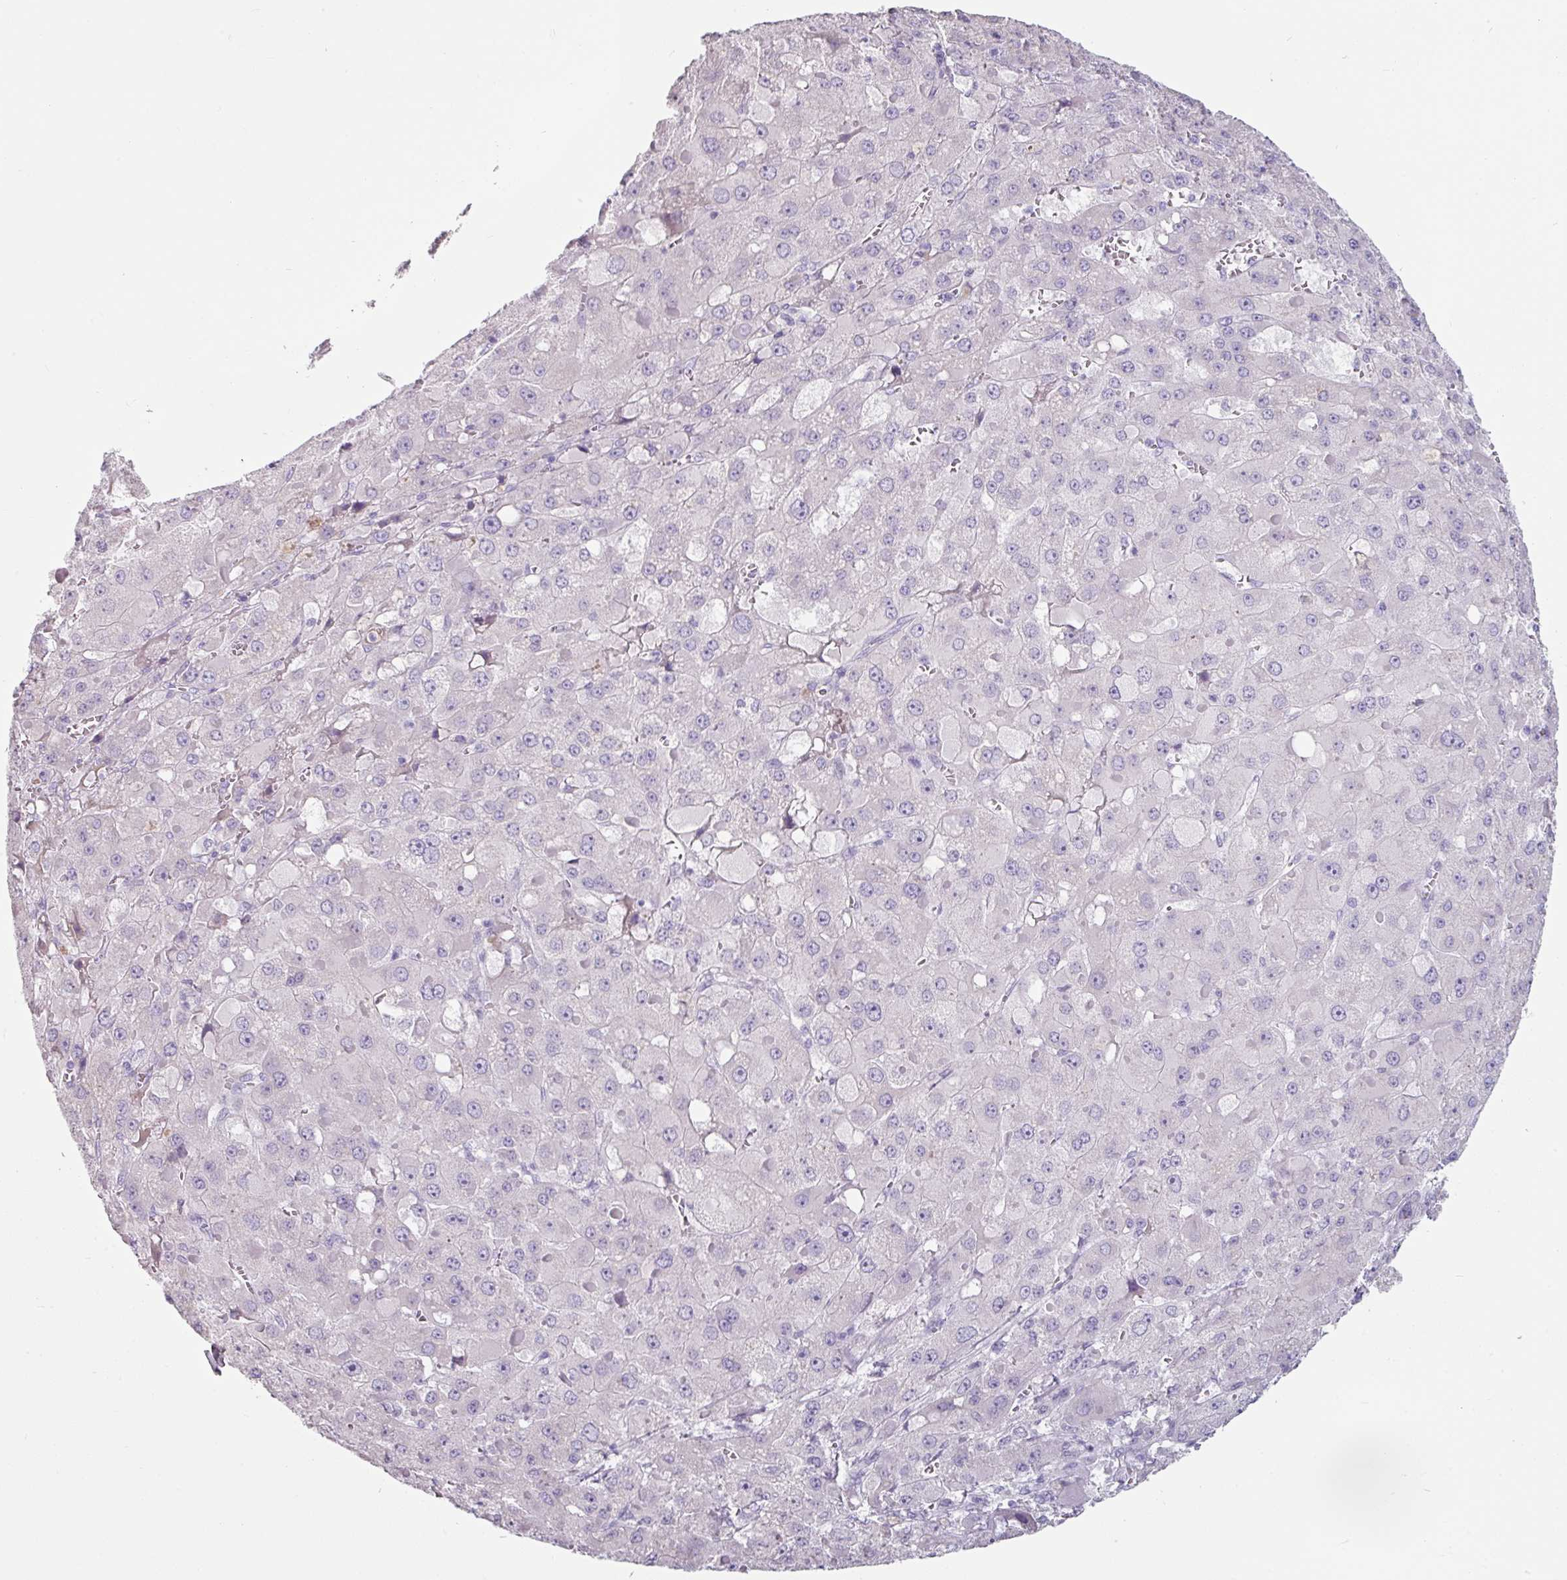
{"staining": {"intensity": "negative", "quantity": "none", "location": "none"}, "tissue": "liver cancer", "cell_type": "Tumor cells", "image_type": "cancer", "snomed": [{"axis": "morphology", "description": "Carcinoma, Hepatocellular, NOS"}, {"axis": "topography", "description": "Liver"}], "caption": "DAB immunohistochemical staining of human liver cancer (hepatocellular carcinoma) shows no significant expression in tumor cells.", "gene": "CLCA1", "patient": {"sex": "female", "age": 73}}